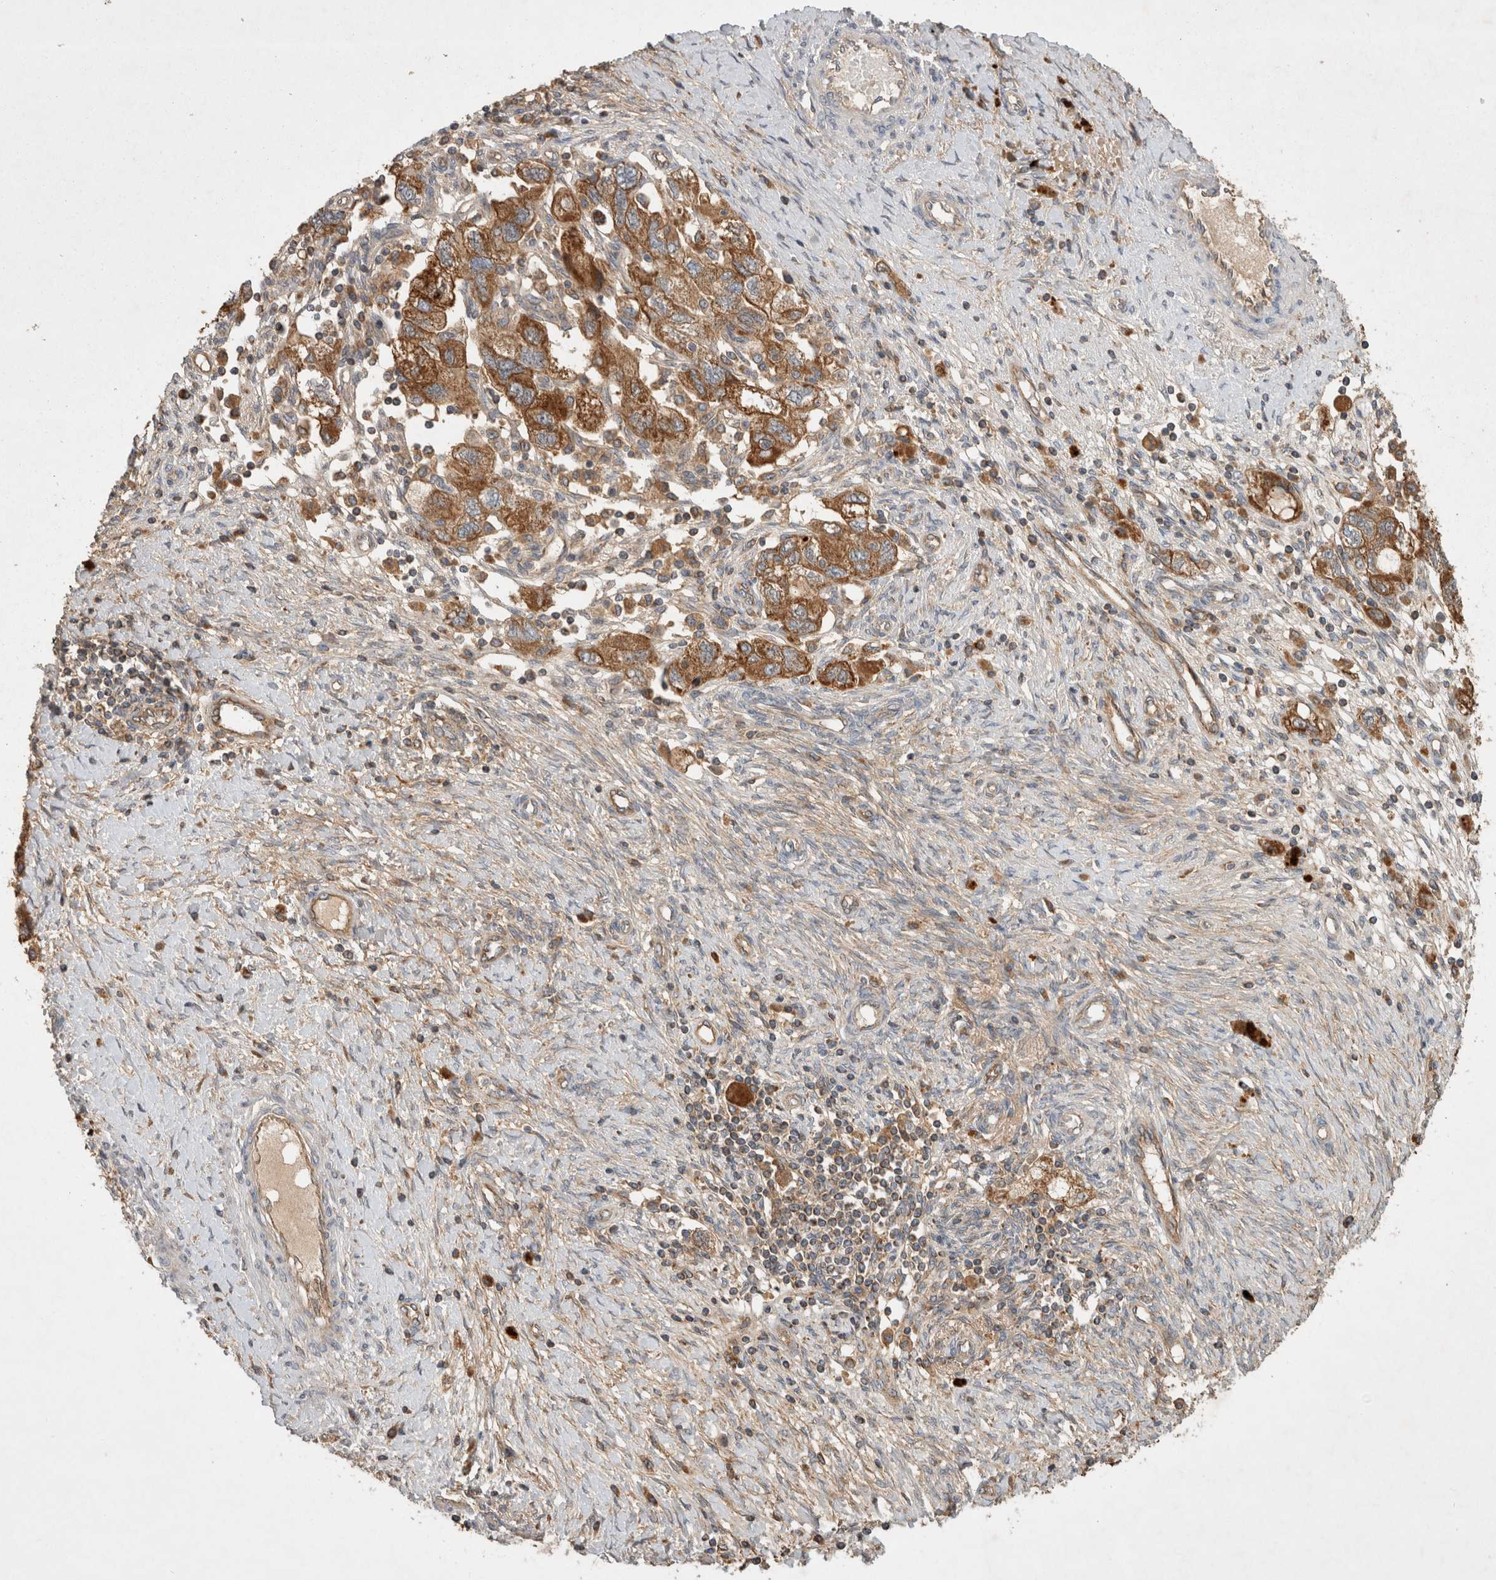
{"staining": {"intensity": "moderate", "quantity": ">75%", "location": "cytoplasmic/membranous"}, "tissue": "ovarian cancer", "cell_type": "Tumor cells", "image_type": "cancer", "snomed": [{"axis": "morphology", "description": "Carcinoma, NOS"}, {"axis": "morphology", "description": "Cystadenocarcinoma, serous, NOS"}, {"axis": "topography", "description": "Ovary"}], "caption": "Immunohistochemistry (IHC) (DAB) staining of human ovarian cancer (carcinoma) displays moderate cytoplasmic/membranous protein staining in about >75% of tumor cells.", "gene": "SERAC1", "patient": {"sex": "female", "age": 69}}